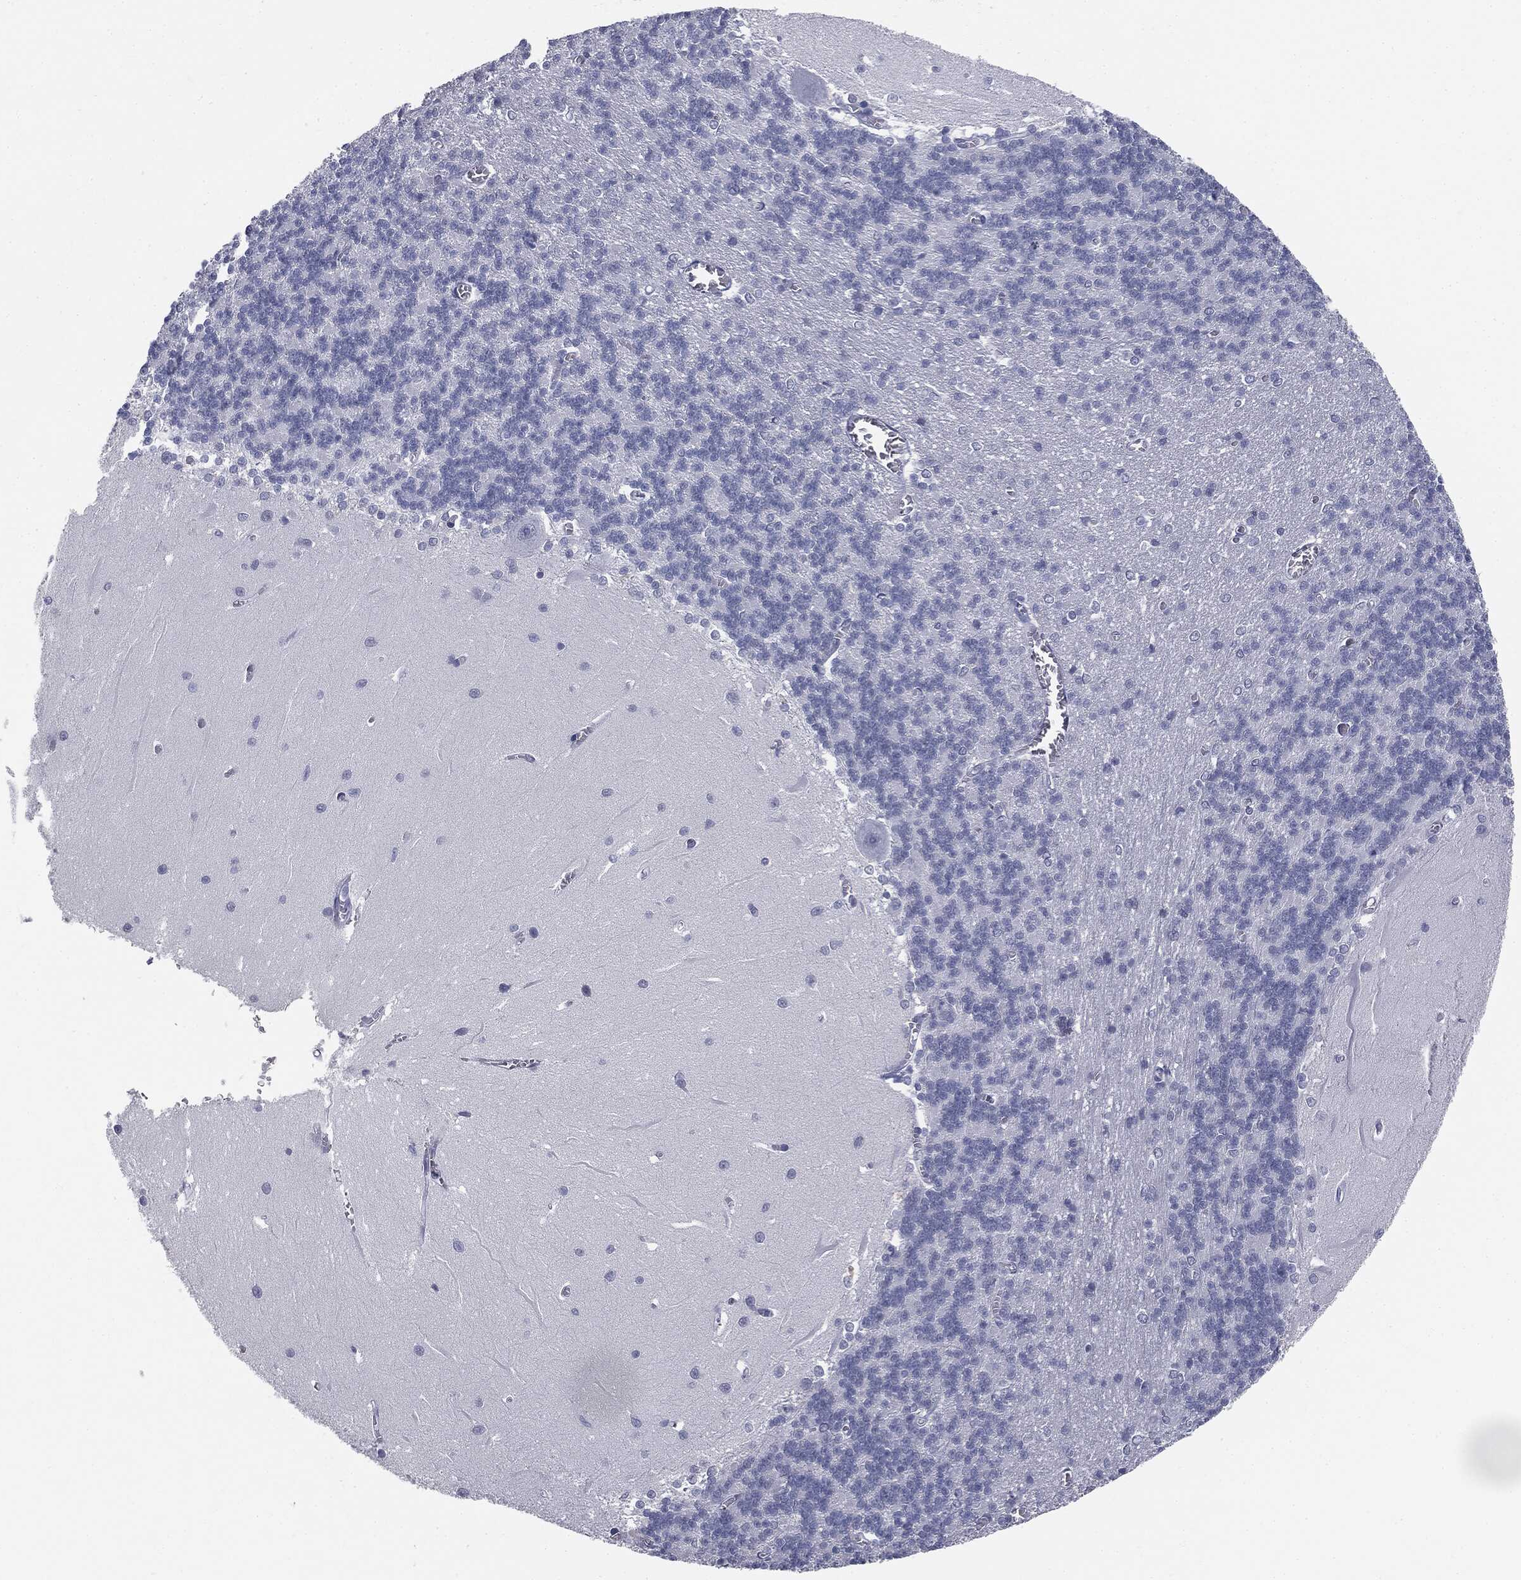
{"staining": {"intensity": "negative", "quantity": "none", "location": "none"}, "tissue": "cerebellum", "cell_type": "Cells in granular layer", "image_type": "normal", "snomed": [{"axis": "morphology", "description": "Normal tissue, NOS"}, {"axis": "topography", "description": "Cerebellum"}], "caption": "DAB immunohistochemical staining of unremarkable human cerebellum demonstrates no significant positivity in cells in granular layer. The staining was performed using DAB to visualize the protein expression in brown, while the nuclei were stained in blue with hematoxylin (Magnification: 20x).", "gene": "TPO", "patient": {"sex": "male", "age": 37}}